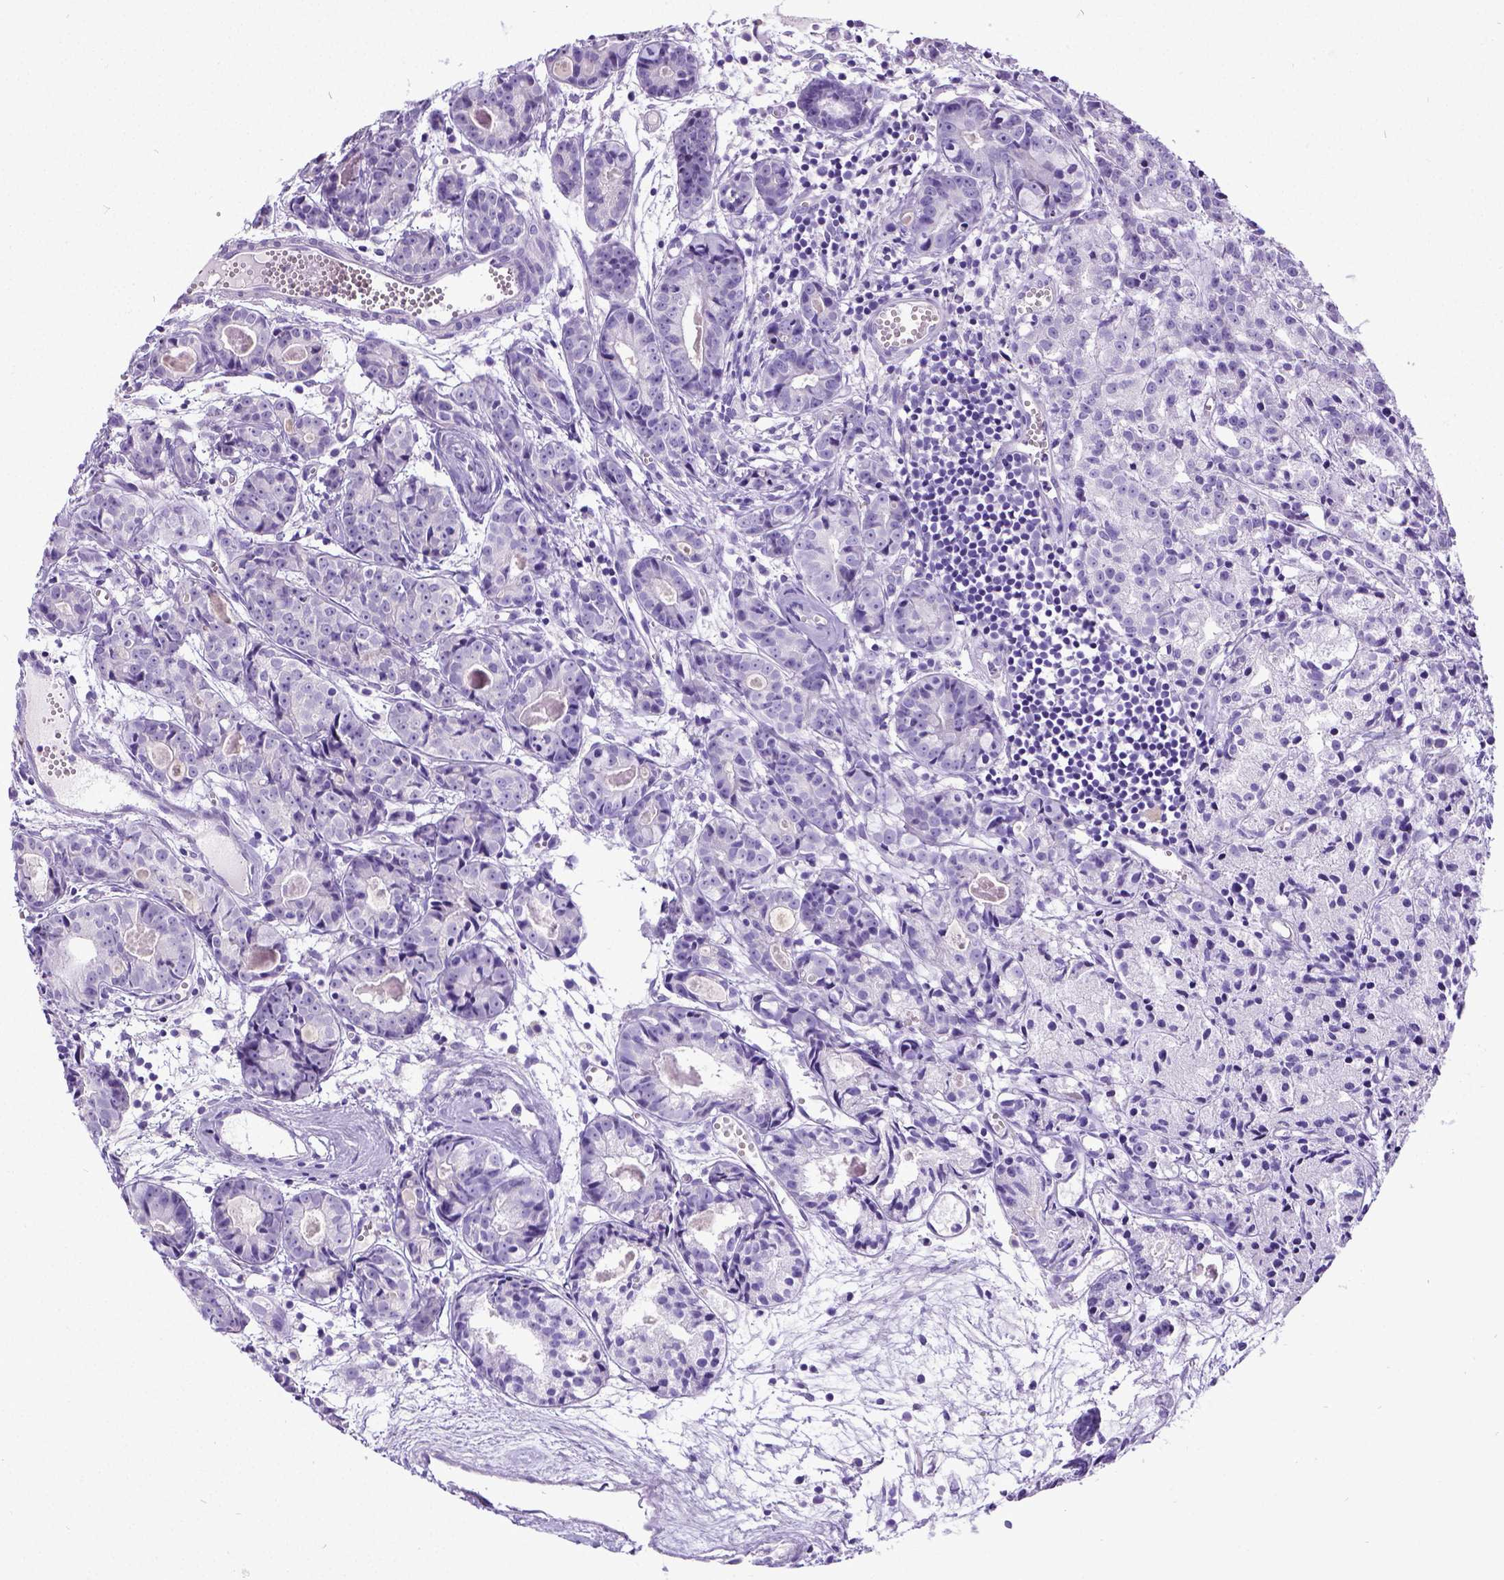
{"staining": {"intensity": "negative", "quantity": "none", "location": "none"}, "tissue": "prostate cancer", "cell_type": "Tumor cells", "image_type": "cancer", "snomed": [{"axis": "morphology", "description": "Adenocarcinoma, Medium grade"}, {"axis": "topography", "description": "Prostate"}], "caption": "Micrograph shows no protein expression in tumor cells of prostate adenocarcinoma (medium-grade) tissue.", "gene": "SATB2", "patient": {"sex": "male", "age": 74}}